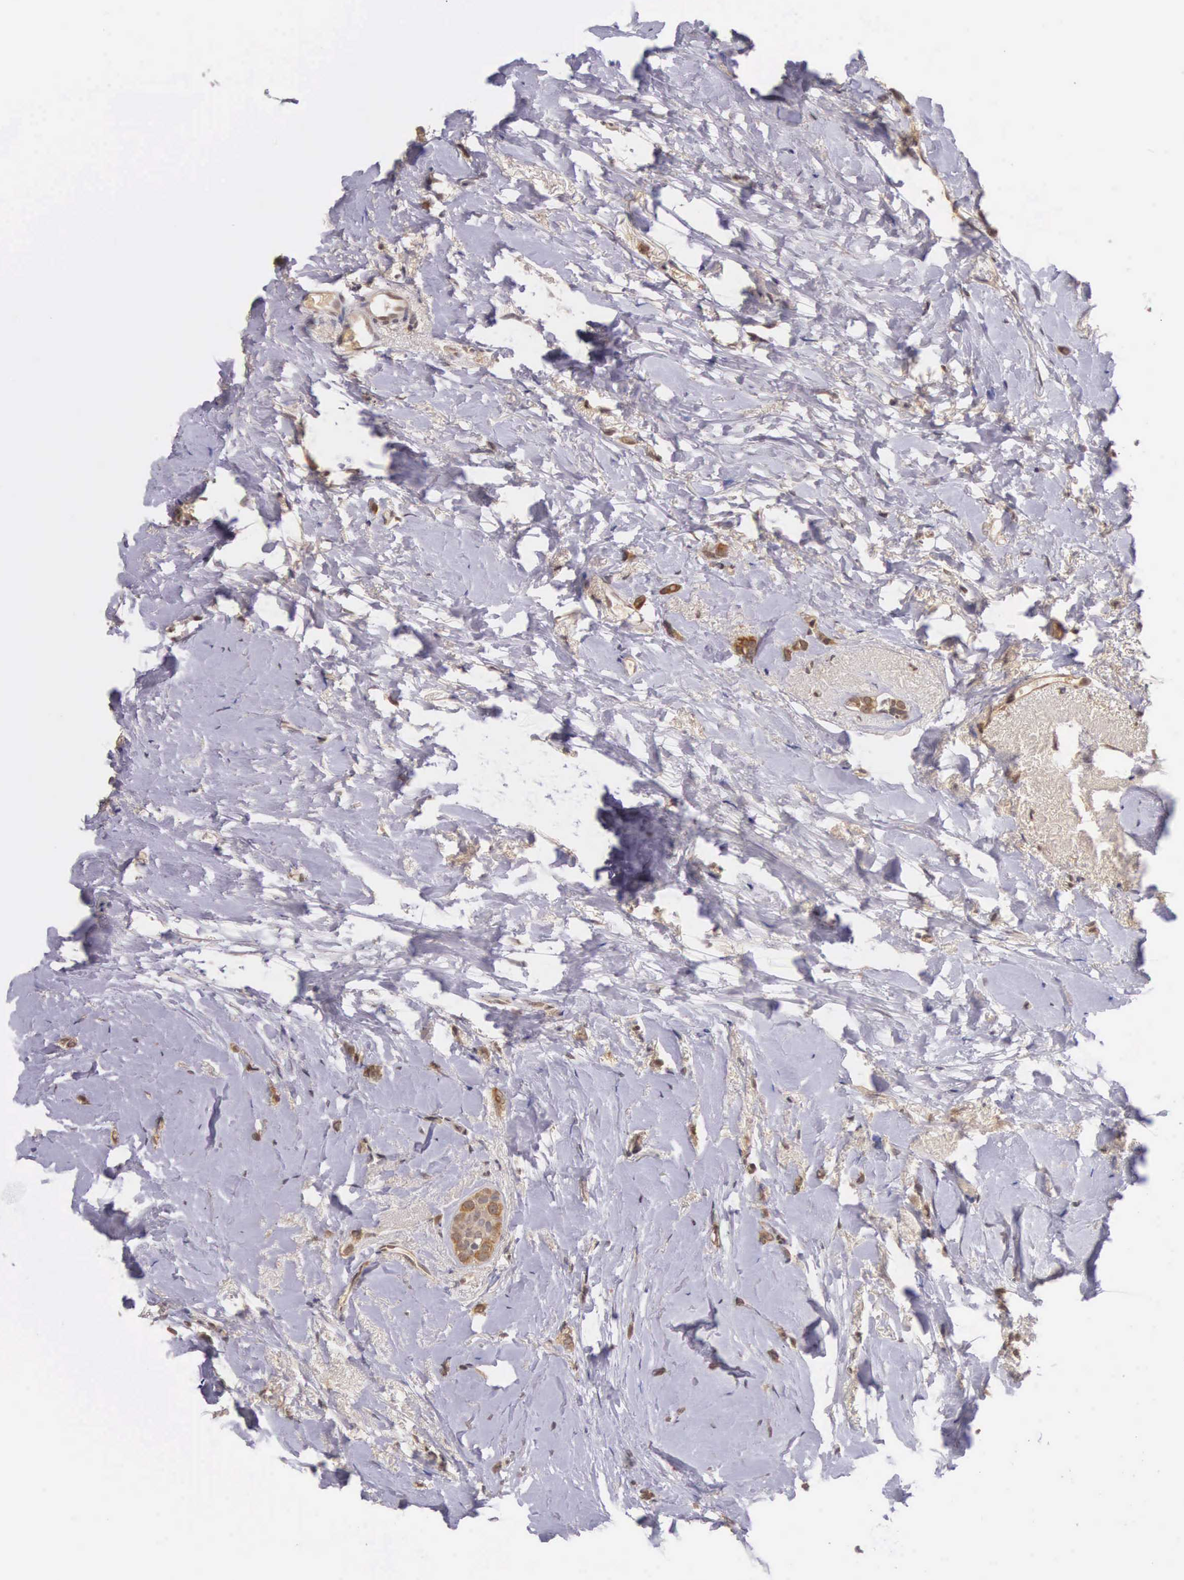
{"staining": {"intensity": "moderate", "quantity": ">75%", "location": "cytoplasmic/membranous"}, "tissue": "breast cancer", "cell_type": "Tumor cells", "image_type": "cancer", "snomed": [{"axis": "morphology", "description": "Duct carcinoma"}, {"axis": "topography", "description": "Breast"}], "caption": "Breast cancer stained for a protein (brown) exhibits moderate cytoplasmic/membranous positive staining in about >75% of tumor cells.", "gene": "VASH1", "patient": {"sex": "female", "age": 72}}